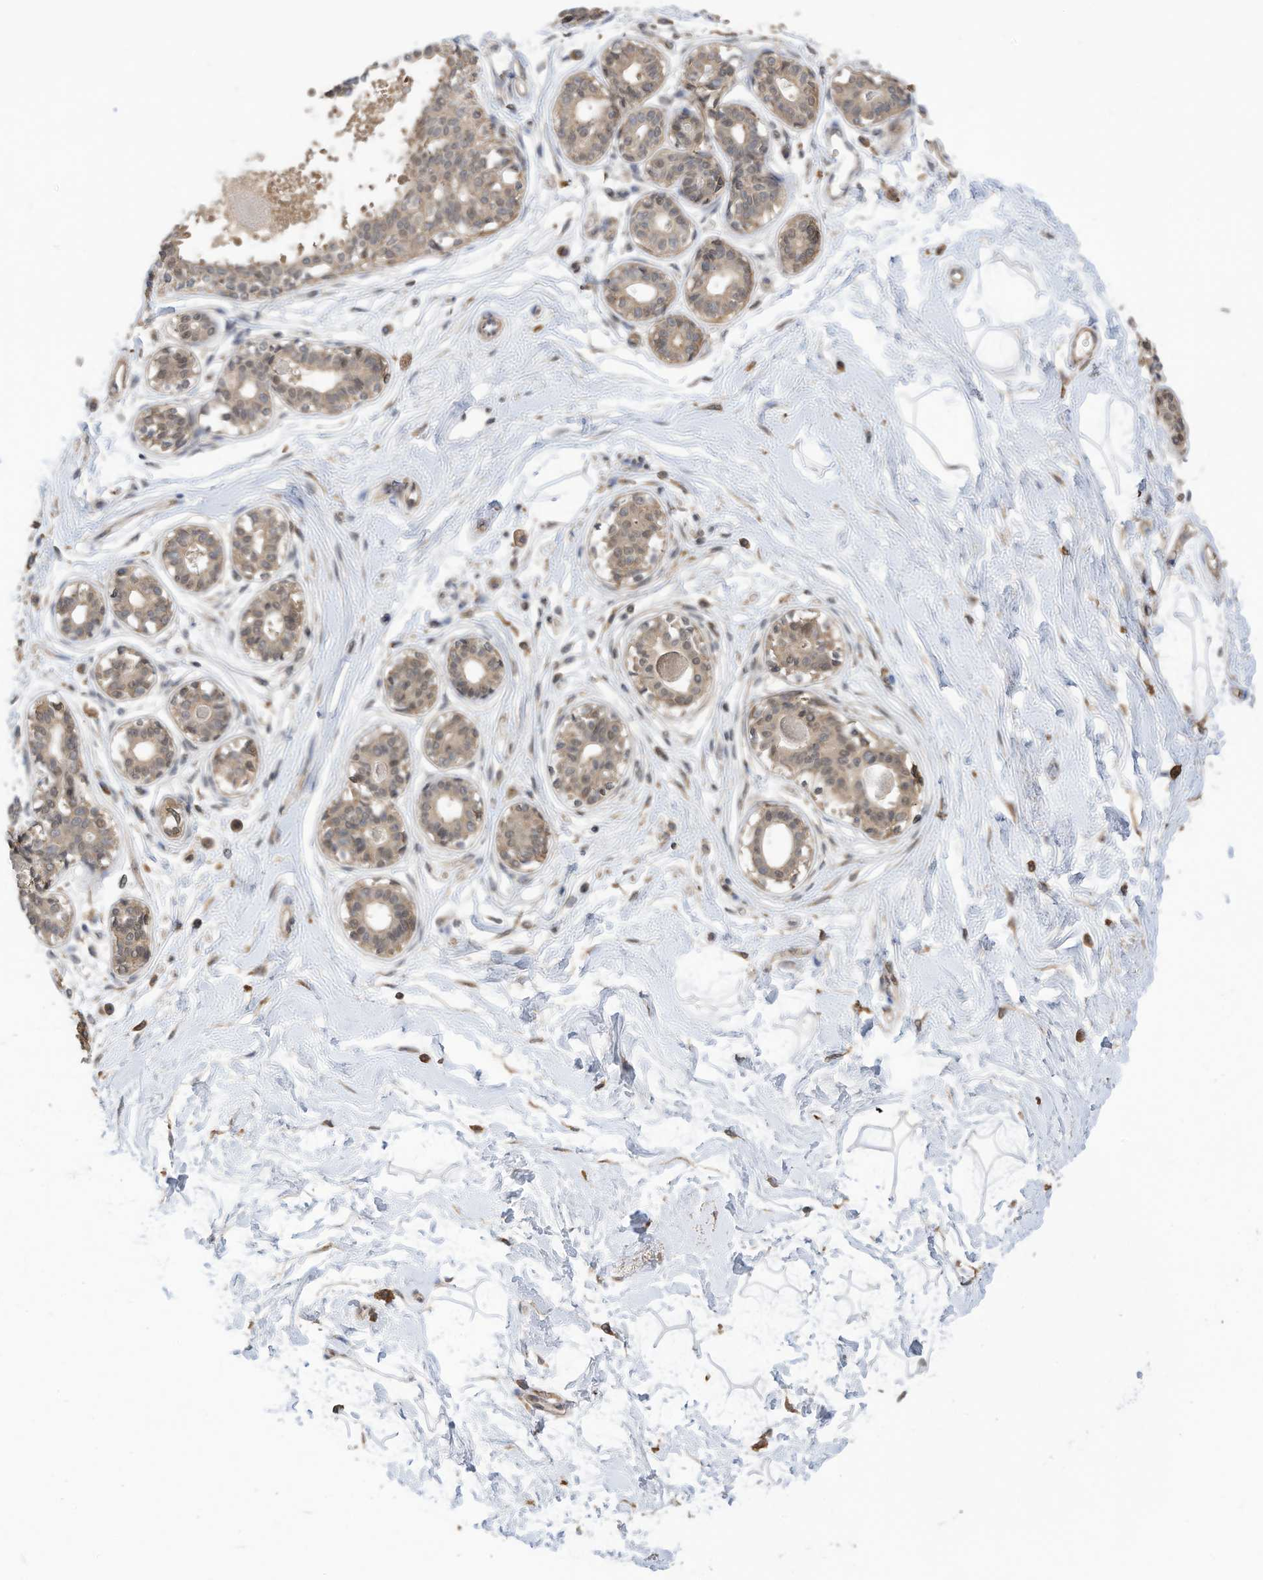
{"staining": {"intensity": "negative", "quantity": "none", "location": "none"}, "tissue": "breast", "cell_type": "Adipocytes", "image_type": "normal", "snomed": [{"axis": "morphology", "description": "Normal tissue, NOS"}, {"axis": "topography", "description": "Breast"}], "caption": "Human breast stained for a protein using immunohistochemistry reveals no expression in adipocytes.", "gene": "REC8", "patient": {"sex": "female", "age": 45}}